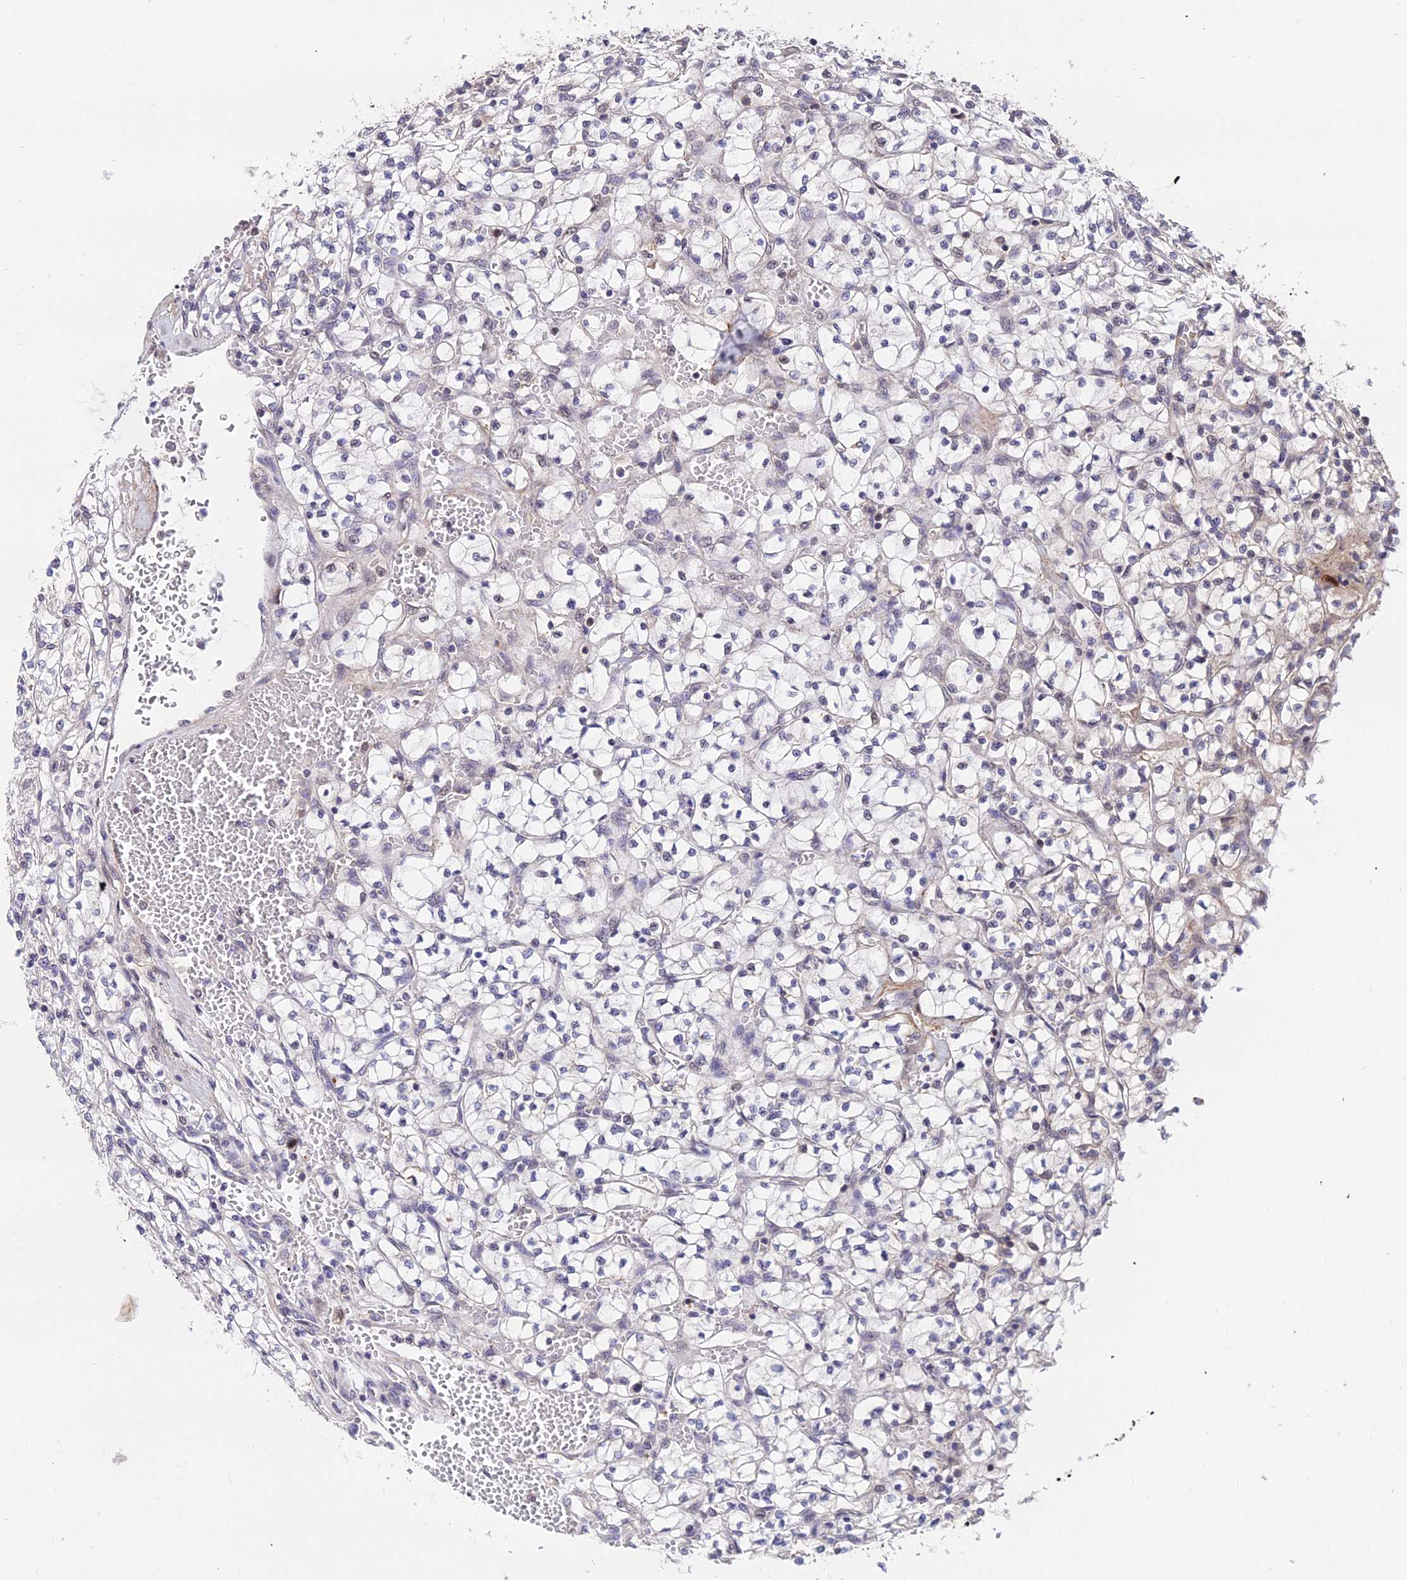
{"staining": {"intensity": "negative", "quantity": "none", "location": "none"}, "tissue": "renal cancer", "cell_type": "Tumor cells", "image_type": "cancer", "snomed": [{"axis": "morphology", "description": "Adenocarcinoma, NOS"}, {"axis": "topography", "description": "Kidney"}], "caption": "Tumor cells are negative for protein expression in human renal cancer (adenocarcinoma). (Brightfield microscopy of DAB (3,3'-diaminobenzidine) IHC at high magnification).", "gene": "INPP4A", "patient": {"sex": "female", "age": 64}}